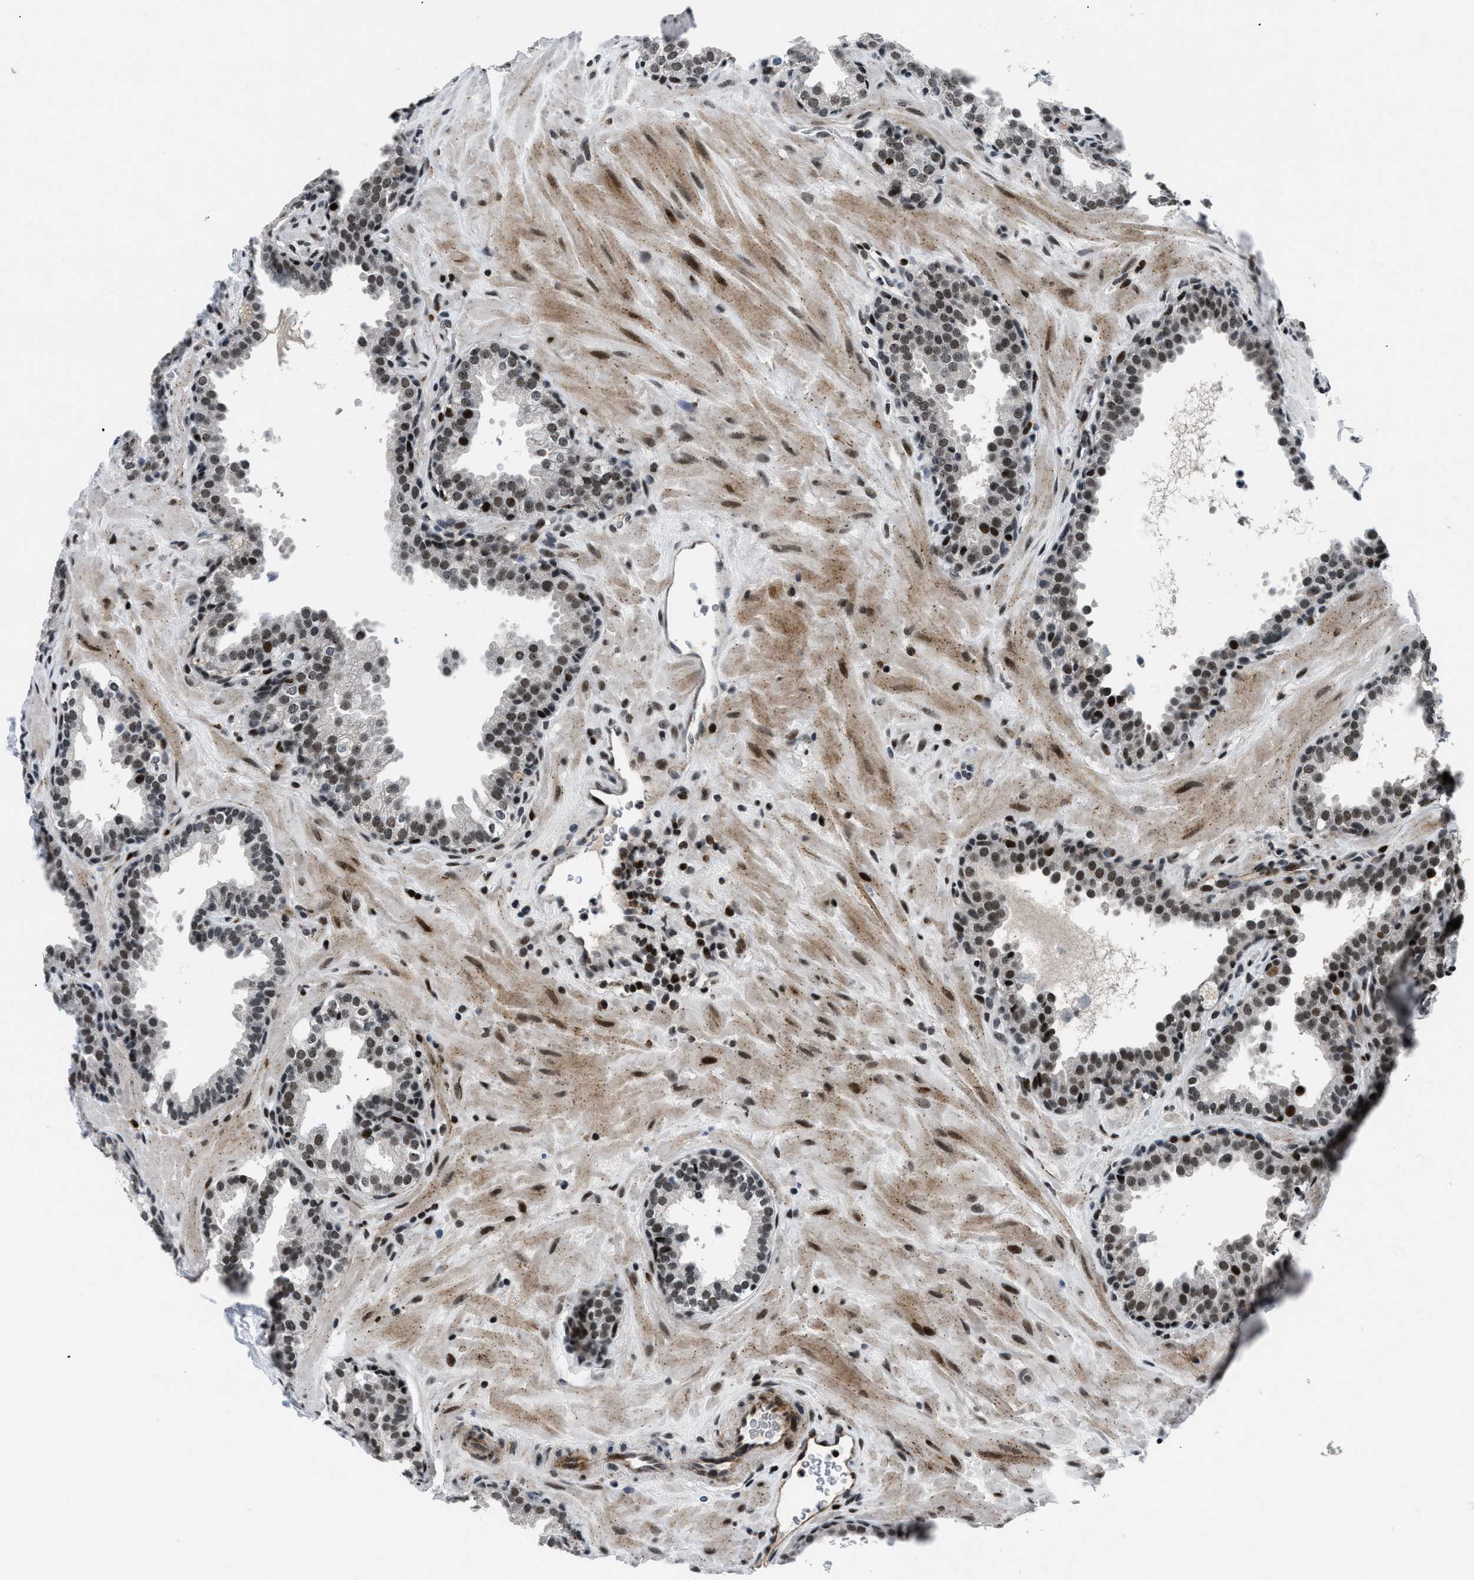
{"staining": {"intensity": "strong", "quantity": ">75%", "location": "nuclear"}, "tissue": "prostate", "cell_type": "Glandular cells", "image_type": "normal", "snomed": [{"axis": "morphology", "description": "Normal tissue, NOS"}, {"axis": "topography", "description": "Prostate"}], "caption": "Prostate was stained to show a protein in brown. There is high levels of strong nuclear staining in about >75% of glandular cells. Using DAB (3,3'-diaminobenzidine) (brown) and hematoxylin (blue) stains, captured at high magnification using brightfield microscopy.", "gene": "SMARCB1", "patient": {"sex": "male", "age": 51}}